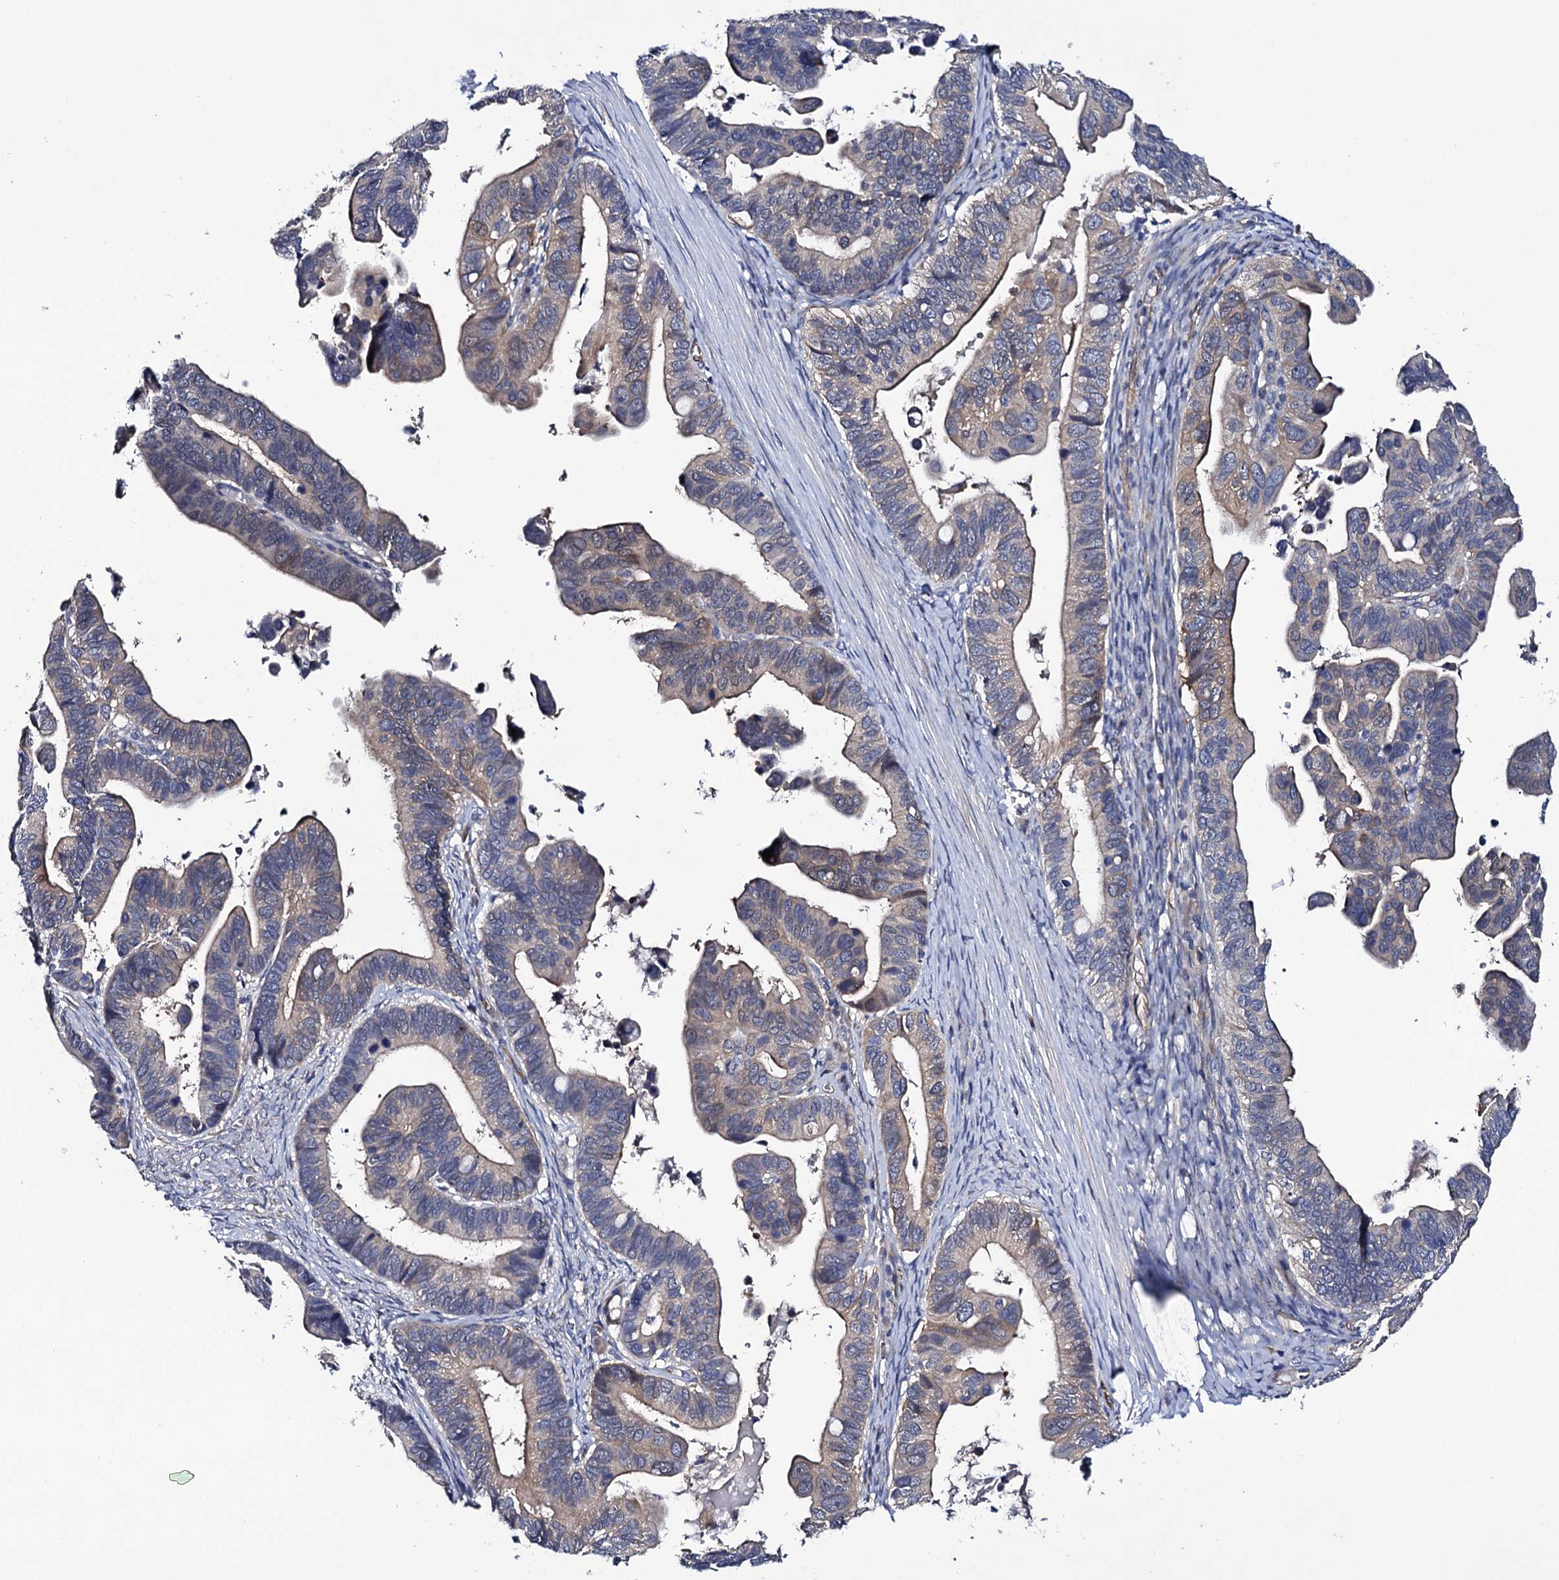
{"staining": {"intensity": "weak", "quantity": "<25%", "location": "cytoplasmic/membranous"}, "tissue": "ovarian cancer", "cell_type": "Tumor cells", "image_type": "cancer", "snomed": [{"axis": "morphology", "description": "Cystadenocarcinoma, serous, NOS"}, {"axis": "topography", "description": "Ovary"}], "caption": "Immunohistochemistry histopathology image of human serous cystadenocarcinoma (ovarian) stained for a protein (brown), which displays no positivity in tumor cells.", "gene": "BCL2L14", "patient": {"sex": "female", "age": 56}}